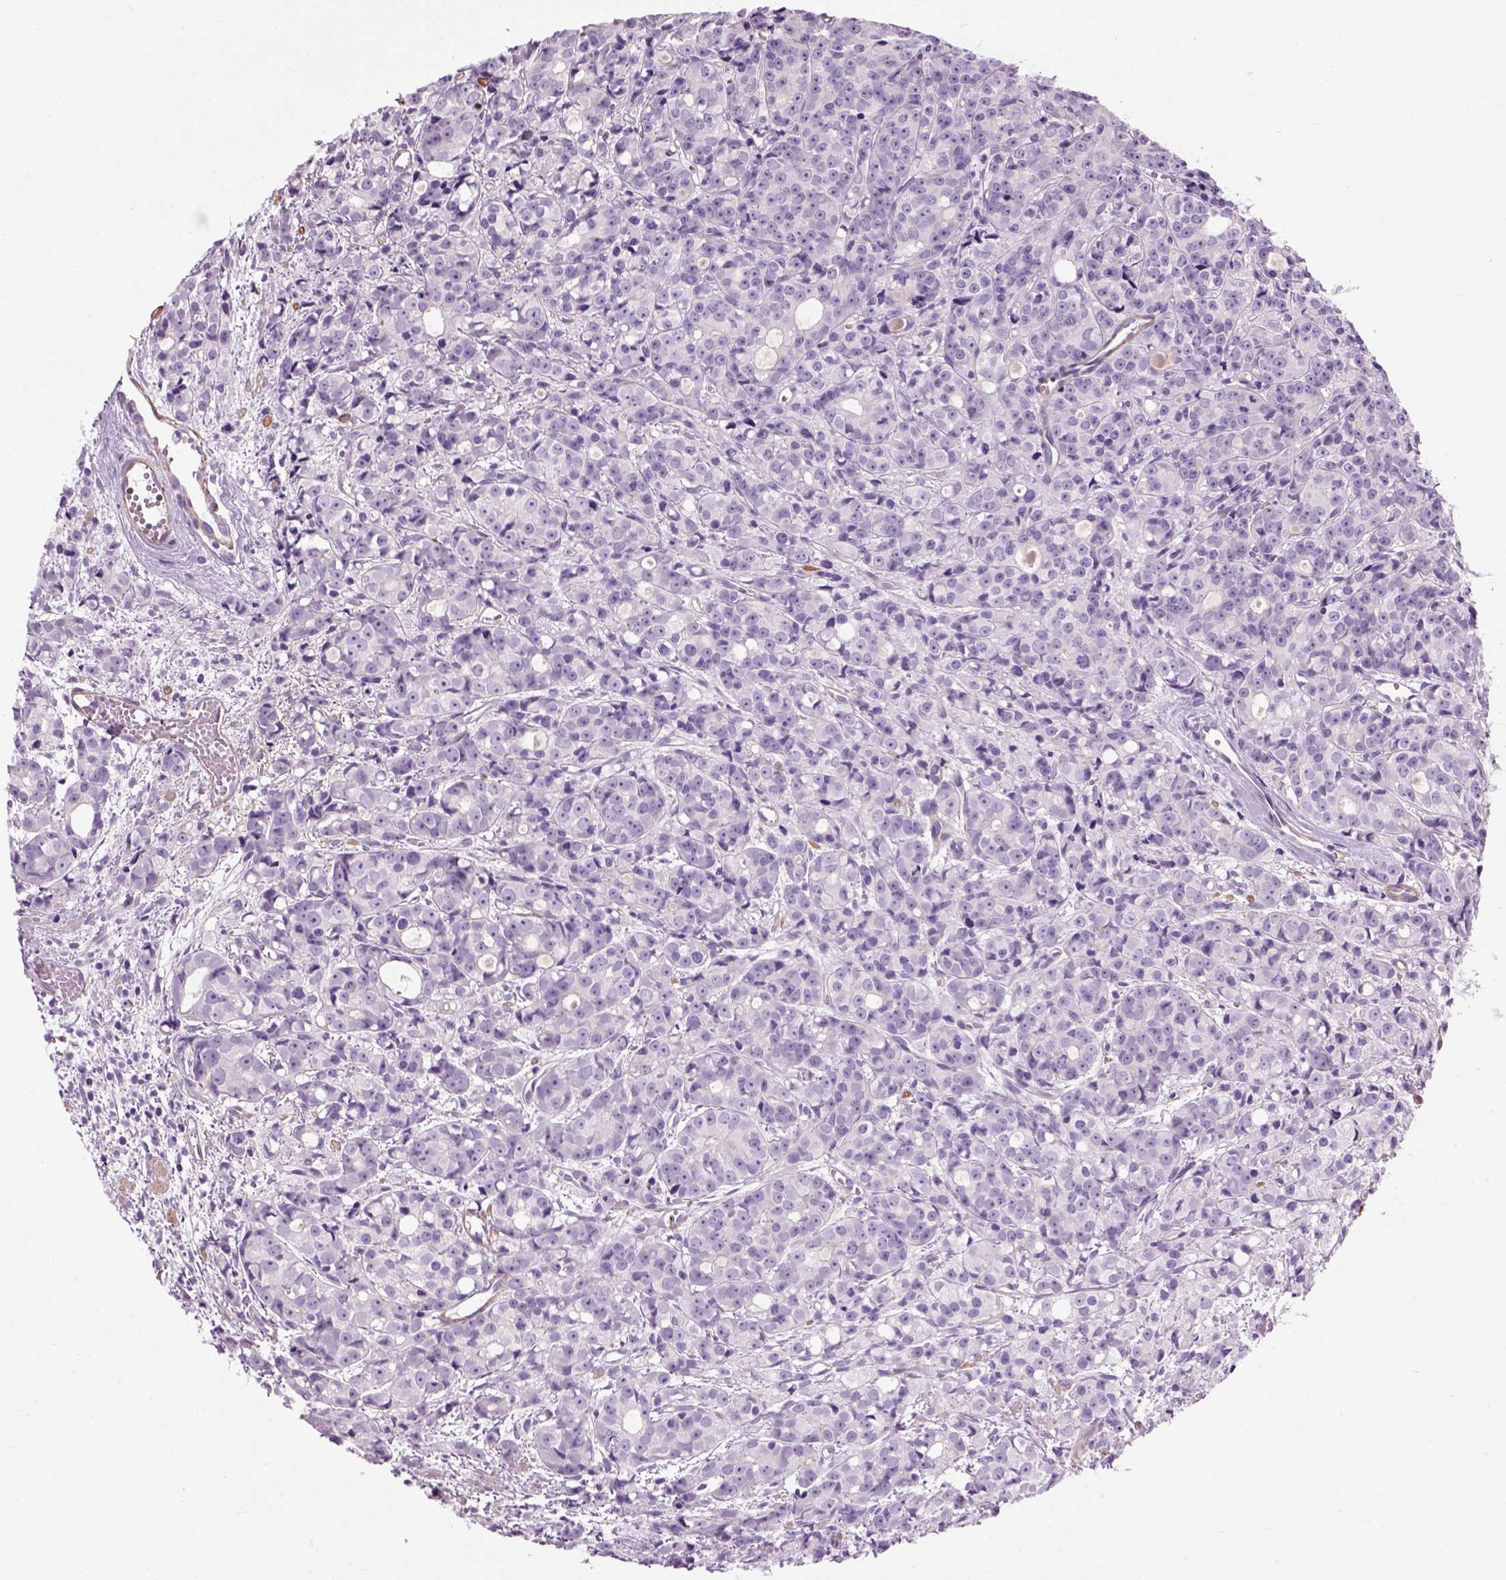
{"staining": {"intensity": "negative", "quantity": "none", "location": "none"}, "tissue": "prostate cancer", "cell_type": "Tumor cells", "image_type": "cancer", "snomed": [{"axis": "morphology", "description": "Adenocarcinoma, Medium grade"}, {"axis": "topography", "description": "Prostate"}], "caption": "There is no significant staining in tumor cells of prostate cancer.", "gene": "FAM161A", "patient": {"sex": "male", "age": 74}}